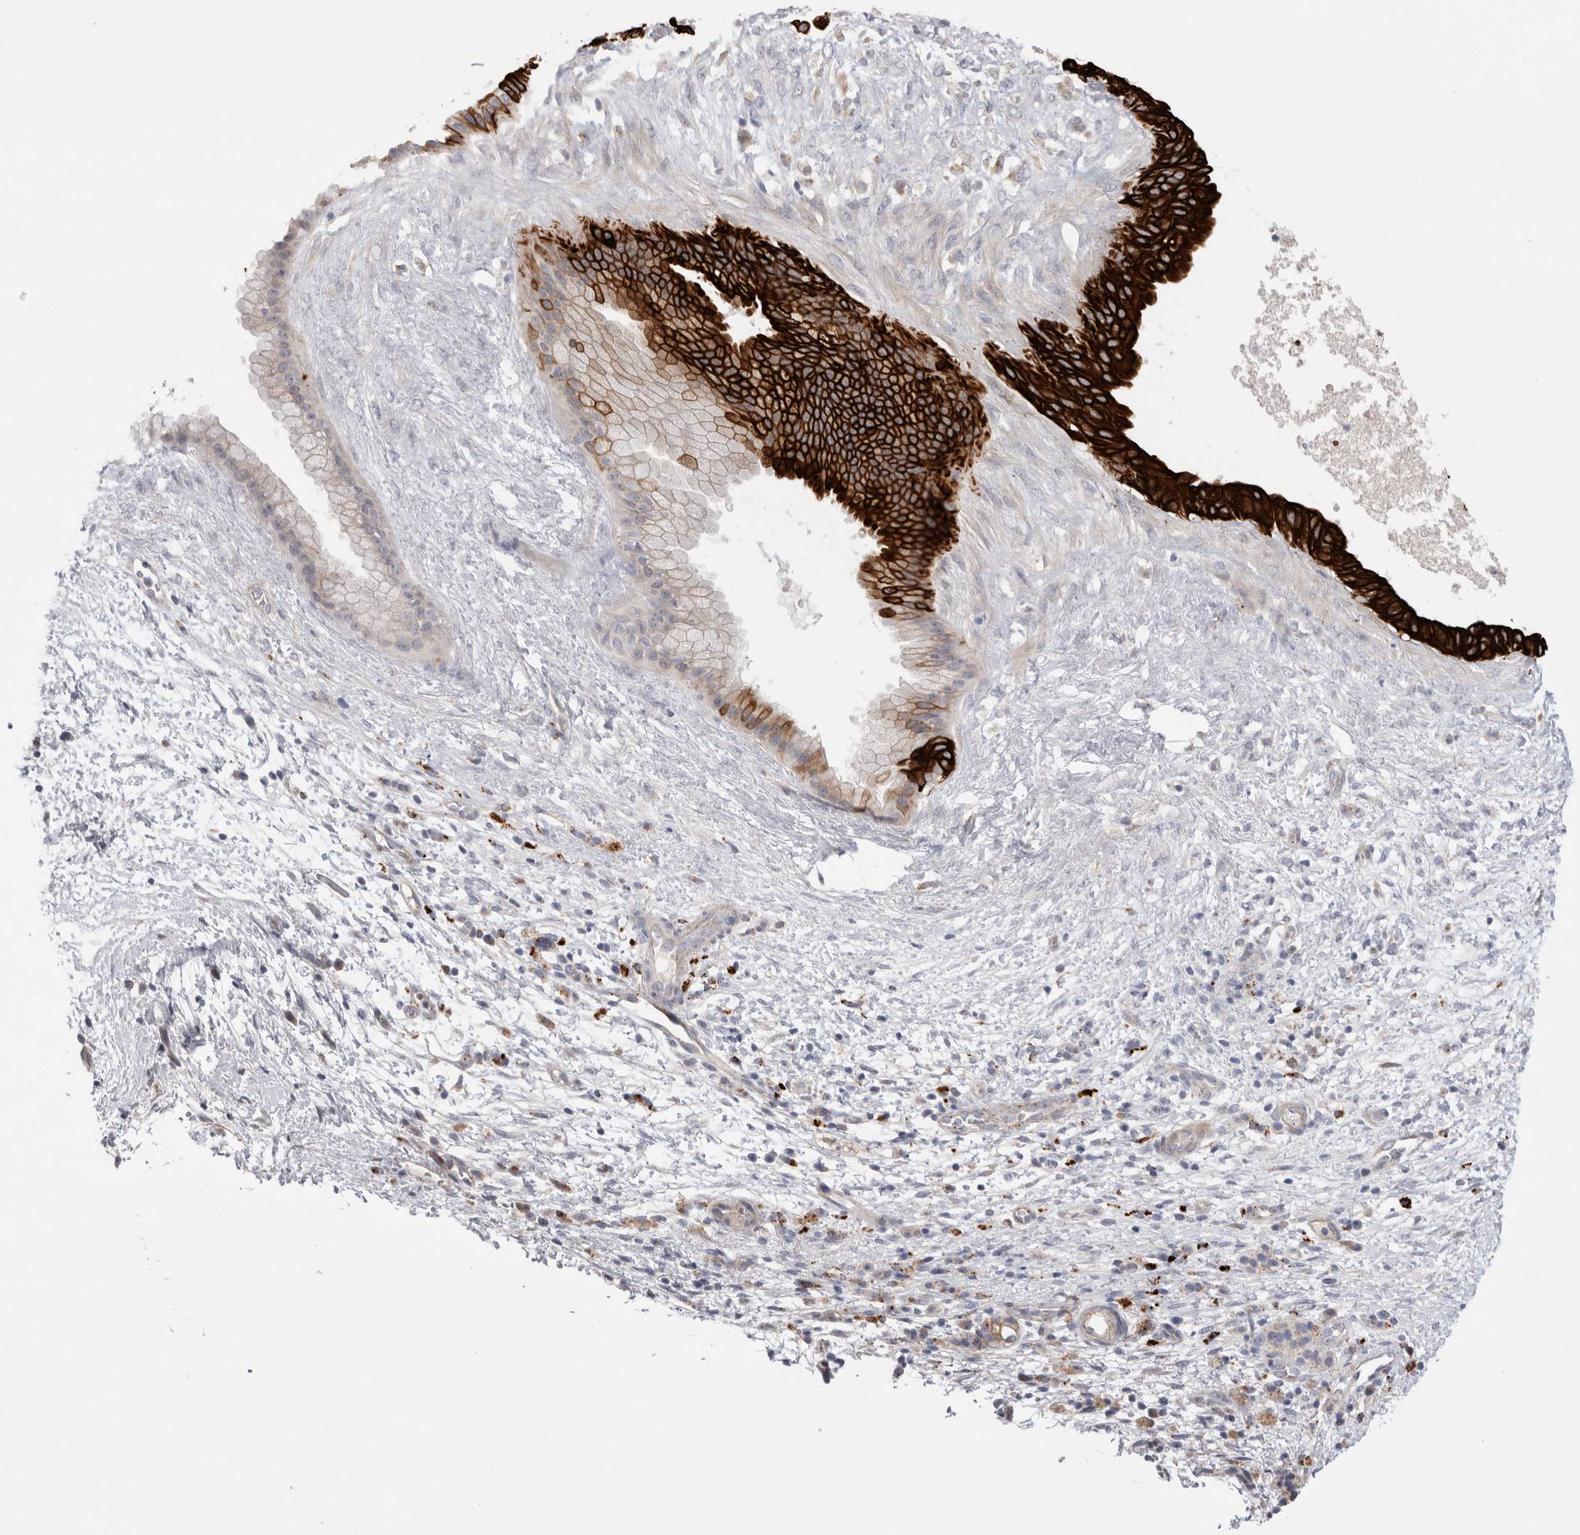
{"staining": {"intensity": "strong", "quantity": ">75%", "location": "cytoplasmic/membranous"}, "tissue": "pancreatic cancer", "cell_type": "Tumor cells", "image_type": "cancer", "snomed": [{"axis": "morphology", "description": "Adenocarcinoma, NOS"}, {"axis": "topography", "description": "Pancreas"}], "caption": "Protein analysis of adenocarcinoma (pancreatic) tissue exhibits strong cytoplasmic/membranous expression in about >75% of tumor cells.", "gene": "GAA", "patient": {"sex": "female", "age": 78}}